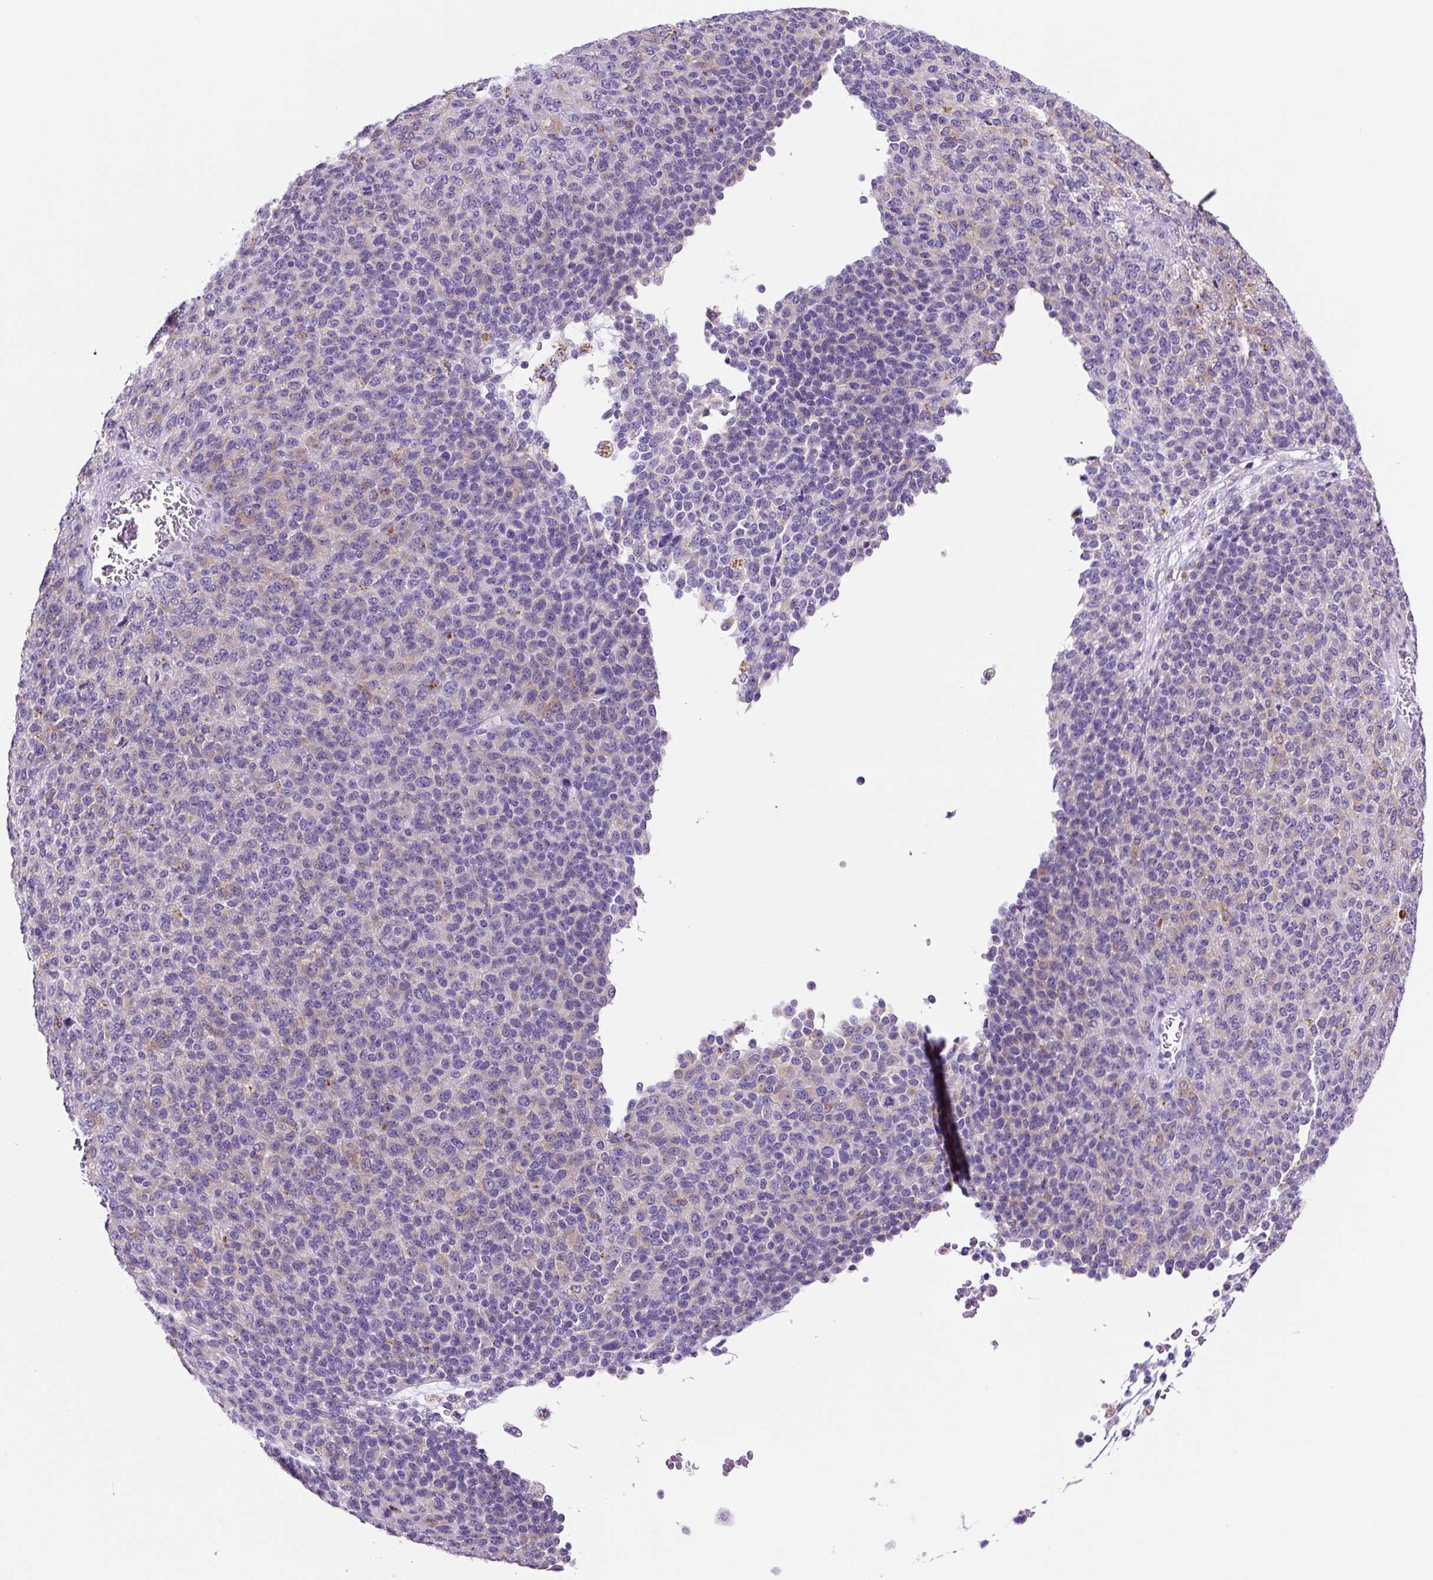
{"staining": {"intensity": "negative", "quantity": "none", "location": "none"}, "tissue": "melanoma", "cell_type": "Tumor cells", "image_type": "cancer", "snomed": [{"axis": "morphology", "description": "Malignant melanoma, Metastatic site"}, {"axis": "topography", "description": "Brain"}], "caption": "High power microscopy micrograph of an immunohistochemistry photomicrograph of malignant melanoma (metastatic site), revealing no significant expression in tumor cells. (DAB (3,3'-diaminobenzidine) IHC visualized using brightfield microscopy, high magnification).", "gene": "LCN10", "patient": {"sex": "female", "age": 56}}